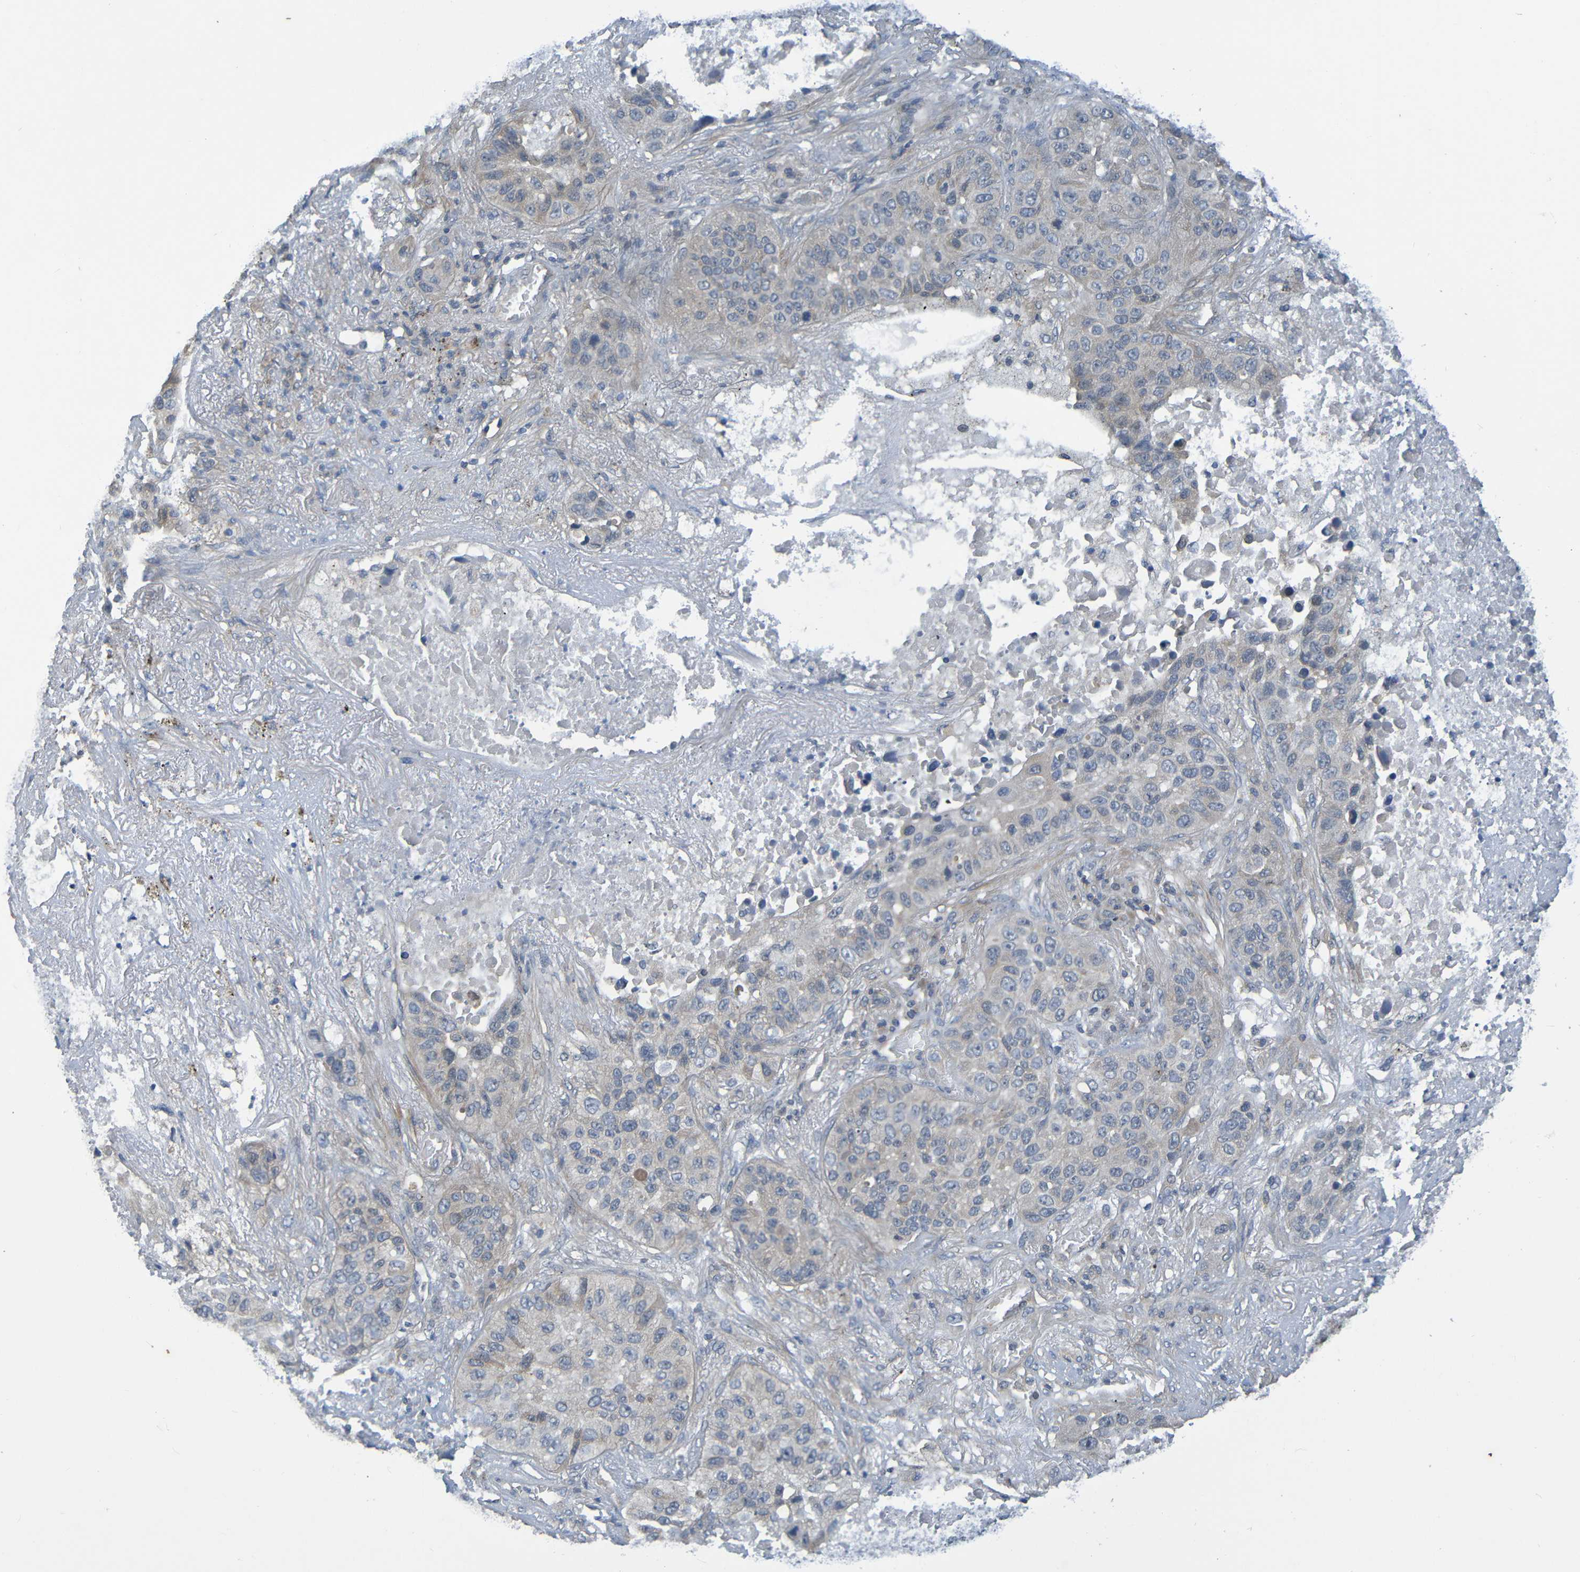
{"staining": {"intensity": "weak", "quantity": "<25%", "location": "cytoplasmic/membranous"}, "tissue": "lung cancer", "cell_type": "Tumor cells", "image_type": "cancer", "snomed": [{"axis": "morphology", "description": "Squamous cell carcinoma, NOS"}, {"axis": "topography", "description": "Lung"}], "caption": "A micrograph of human lung cancer is negative for staining in tumor cells.", "gene": "CYP4F2", "patient": {"sex": "male", "age": 57}}